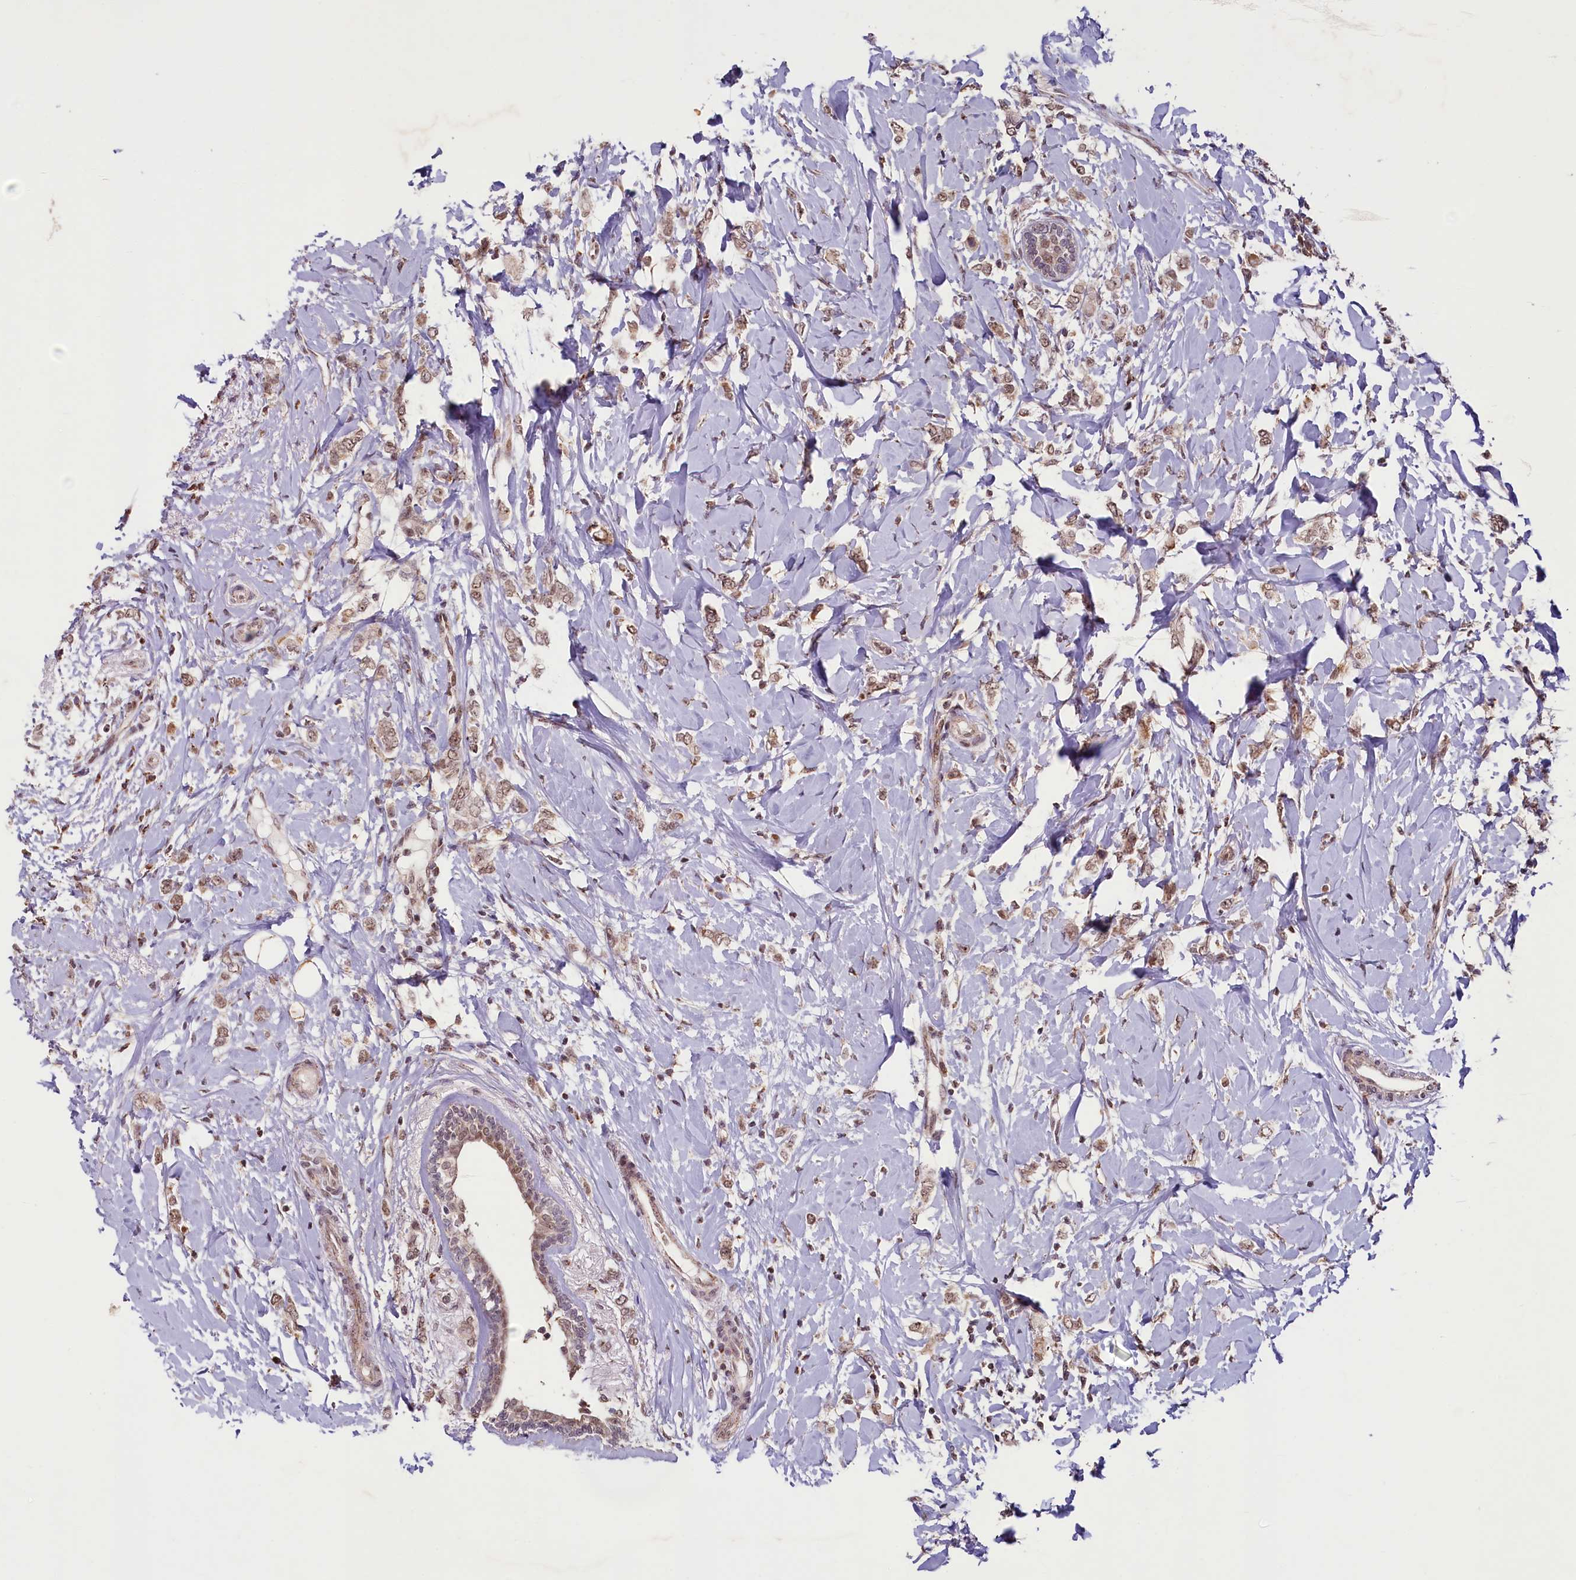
{"staining": {"intensity": "moderate", "quantity": ">75%", "location": "cytoplasmic/membranous,nuclear"}, "tissue": "breast cancer", "cell_type": "Tumor cells", "image_type": "cancer", "snomed": [{"axis": "morphology", "description": "Normal tissue, NOS"}, {"axis": "morphology", "description": "Lobular carcinoma"}, {"axis": "topography", "description": "Breast"}], "caption": "Moderate cytoplasmic/membranous and nuclear positivity for a protein is appreciated in approximately >75% of tumor cells of lobular carcinoma (breast) using immunohistochemistry.", "gene": "PDE6D", "patient": {"sex": "female", "age": 47}}